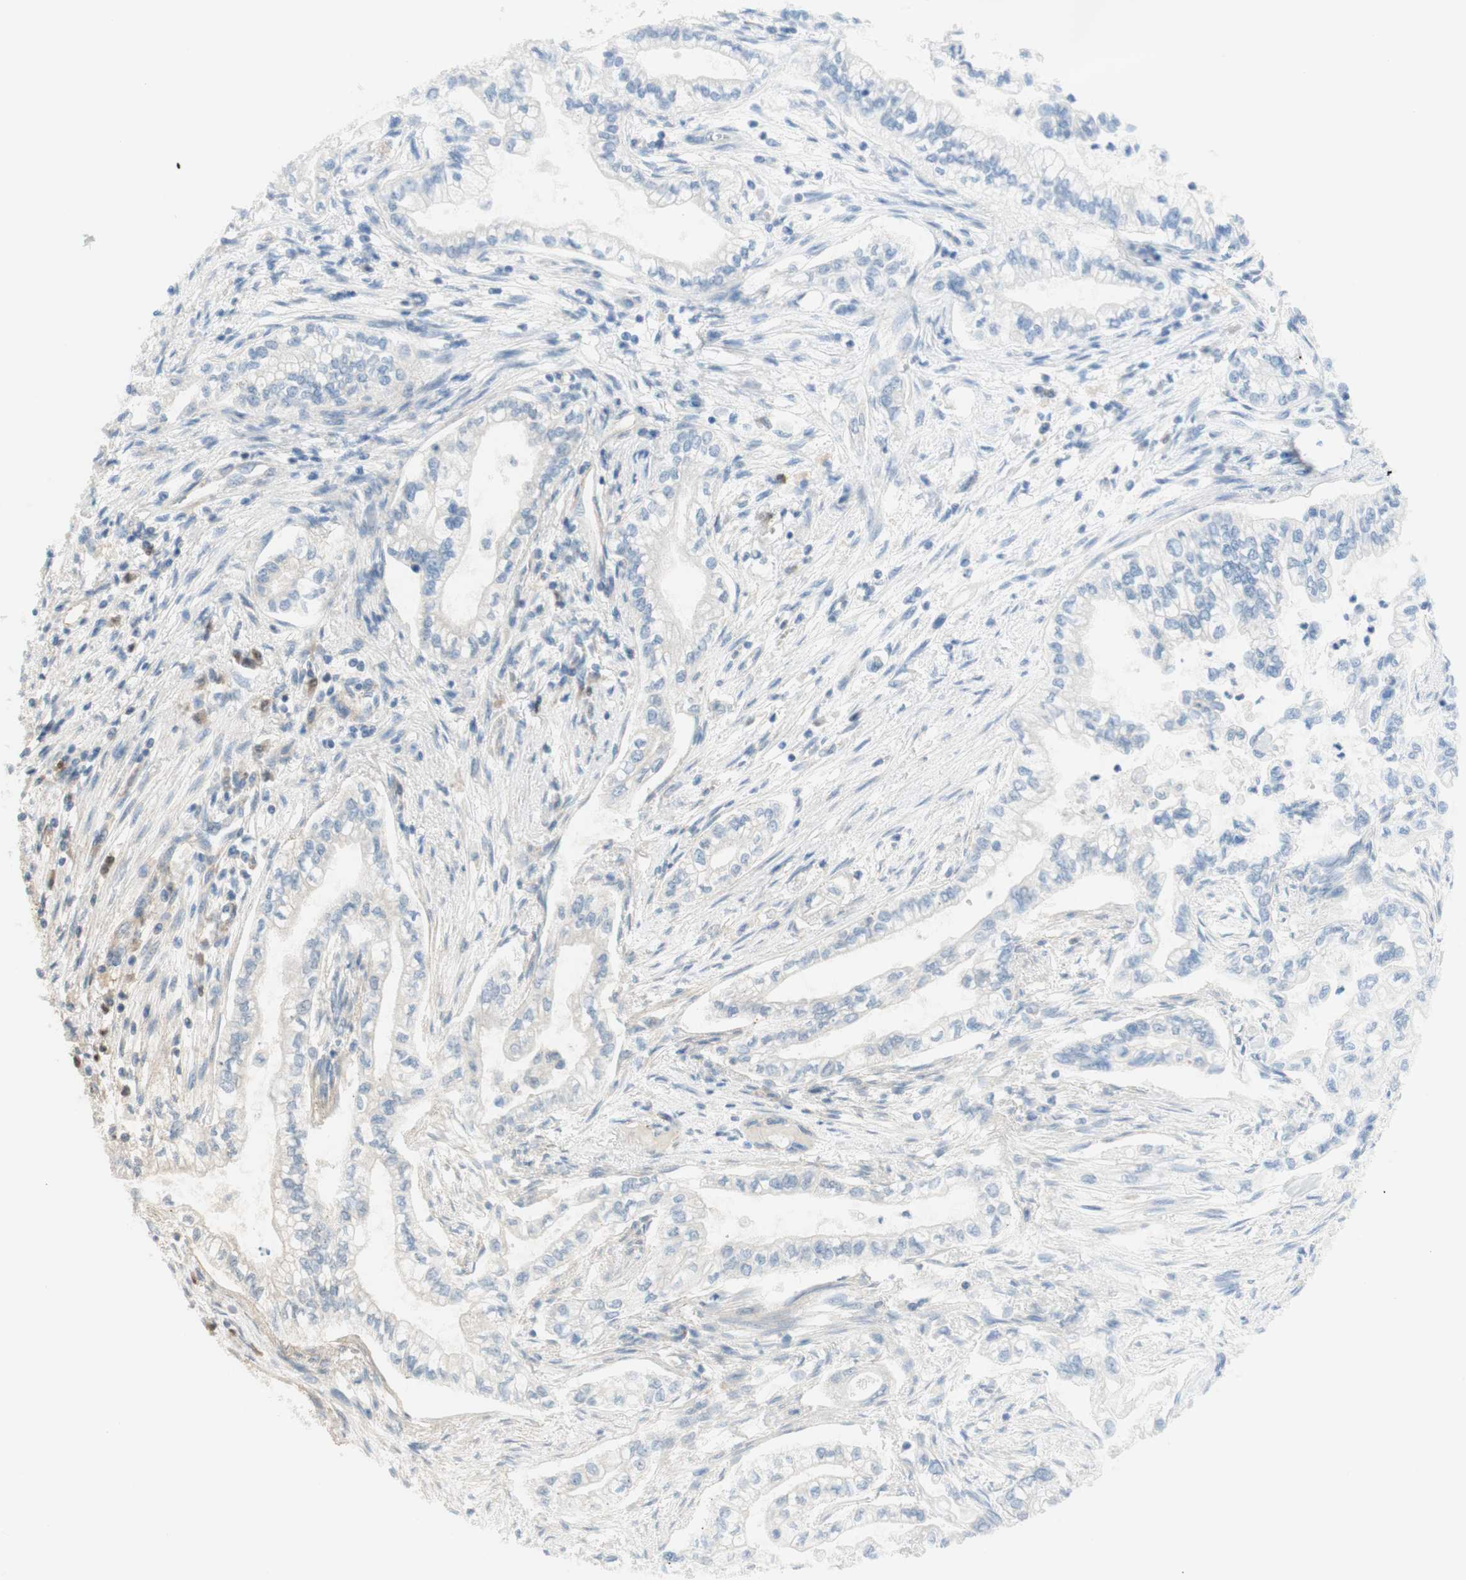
{"staining": {"intensity": "negative", "quantity": "none", "location": "none"}, "tissue": "pancreatic cancer", "cell_type": "Tumor cells", "image_type": "cancer", "snomed": [{"axis": "morphology", "description": "Normal tissue, NOS"}, {"axis": "topography", "description": "Pancreas"}], "caption": "Tumor cells show no significant expression in pancreatic cancer.", "gene": "POU2AF1", "patient": {"sex": "male", "age": 42}}